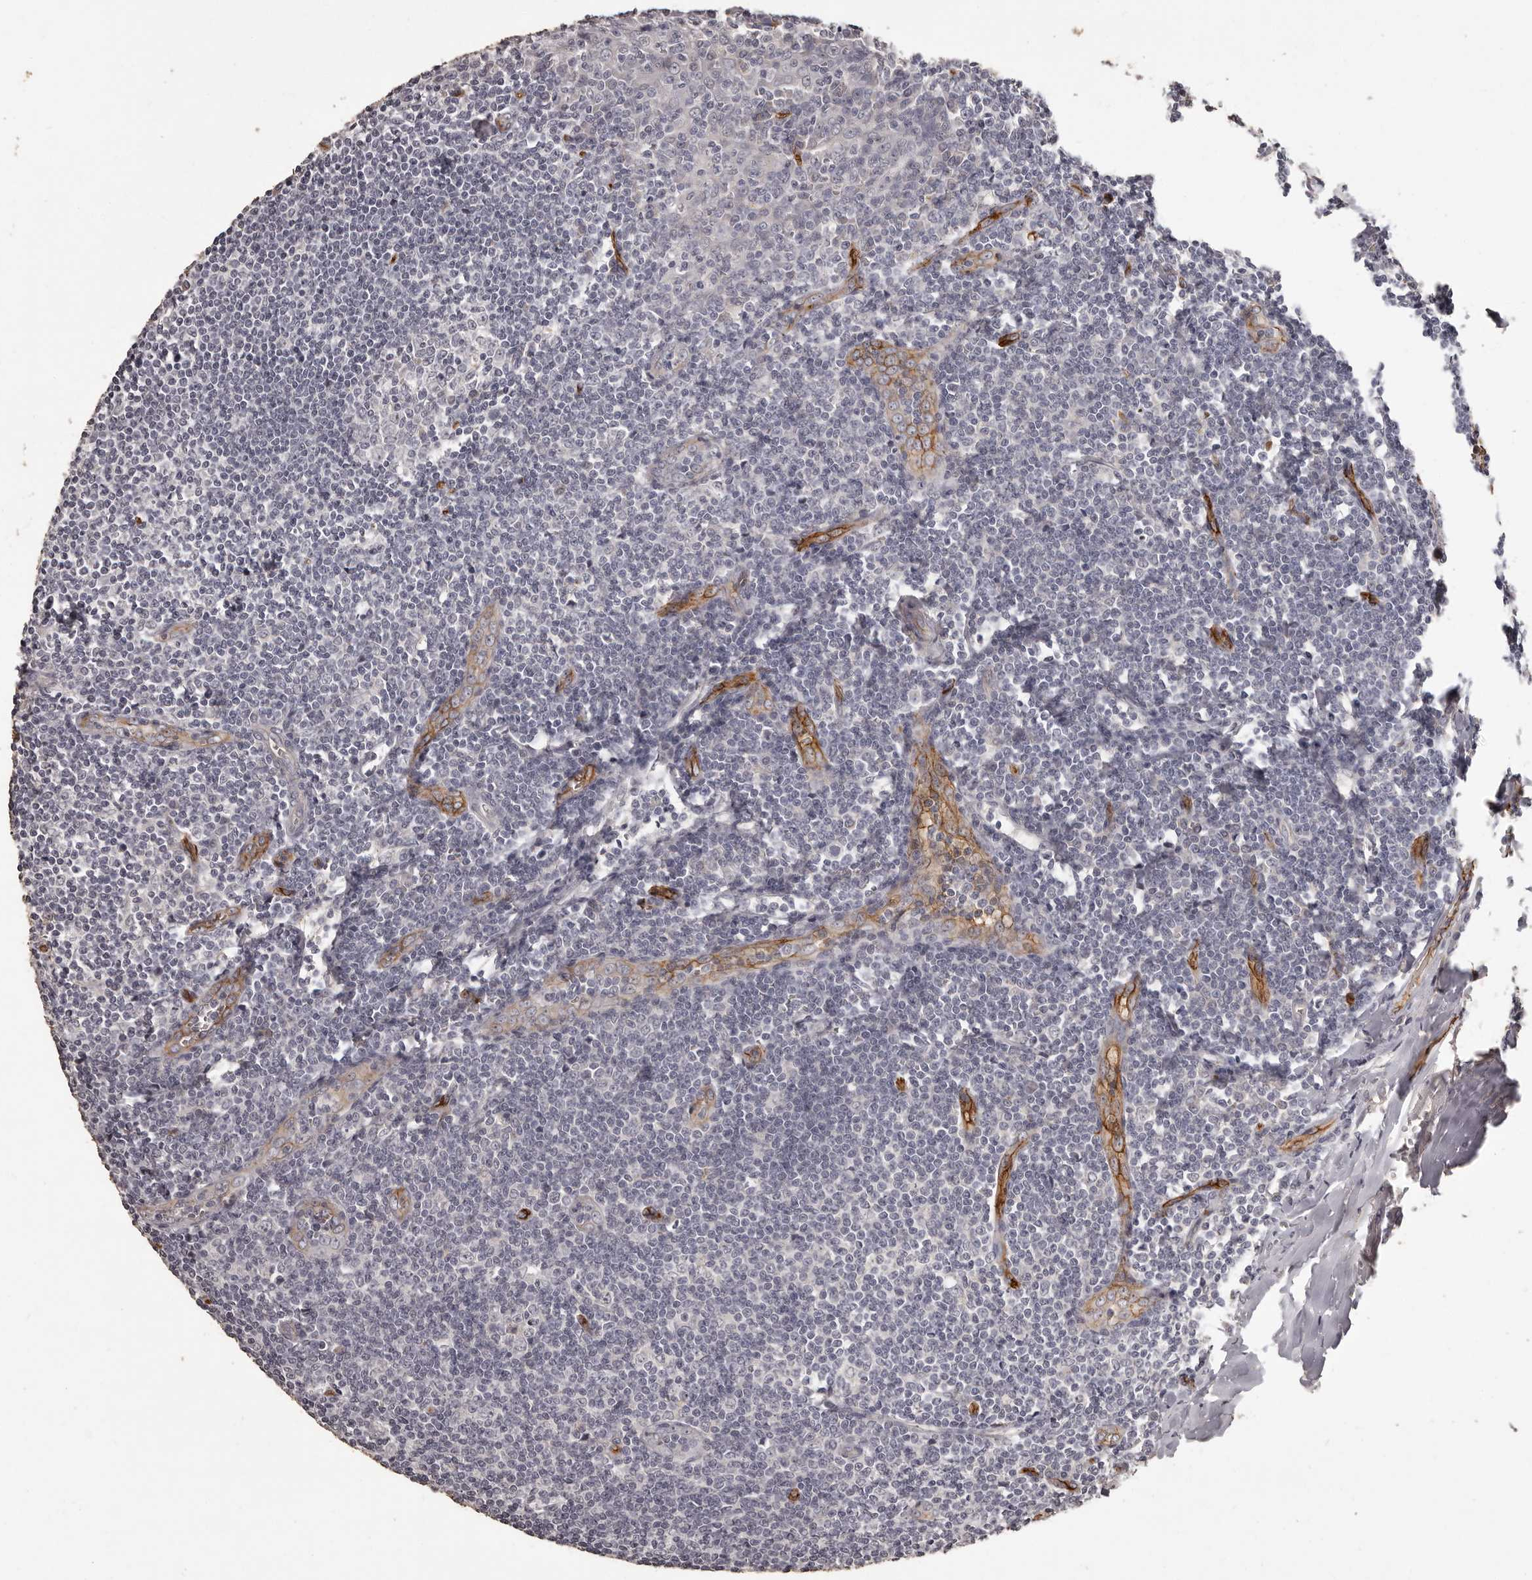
{"staining": {"intensity": "negative", "quantity": "none", "location": "none"}, "tissue": "tonsil", "cell_type": "Germinal center cells", "image_type": "normal", "snomed": [{"axis": "morphology", "description": "Normal tissue, NOS"}, {"axis": "topography", "description": "Tonsil"}], "caption": "Histopathology image shows no significant protein expression in germinal center cells of unremarkable tonsil. Nuclei are stained in blue.", "gene": "GPR78", "patient": {"sex": "male", "age": 27}}